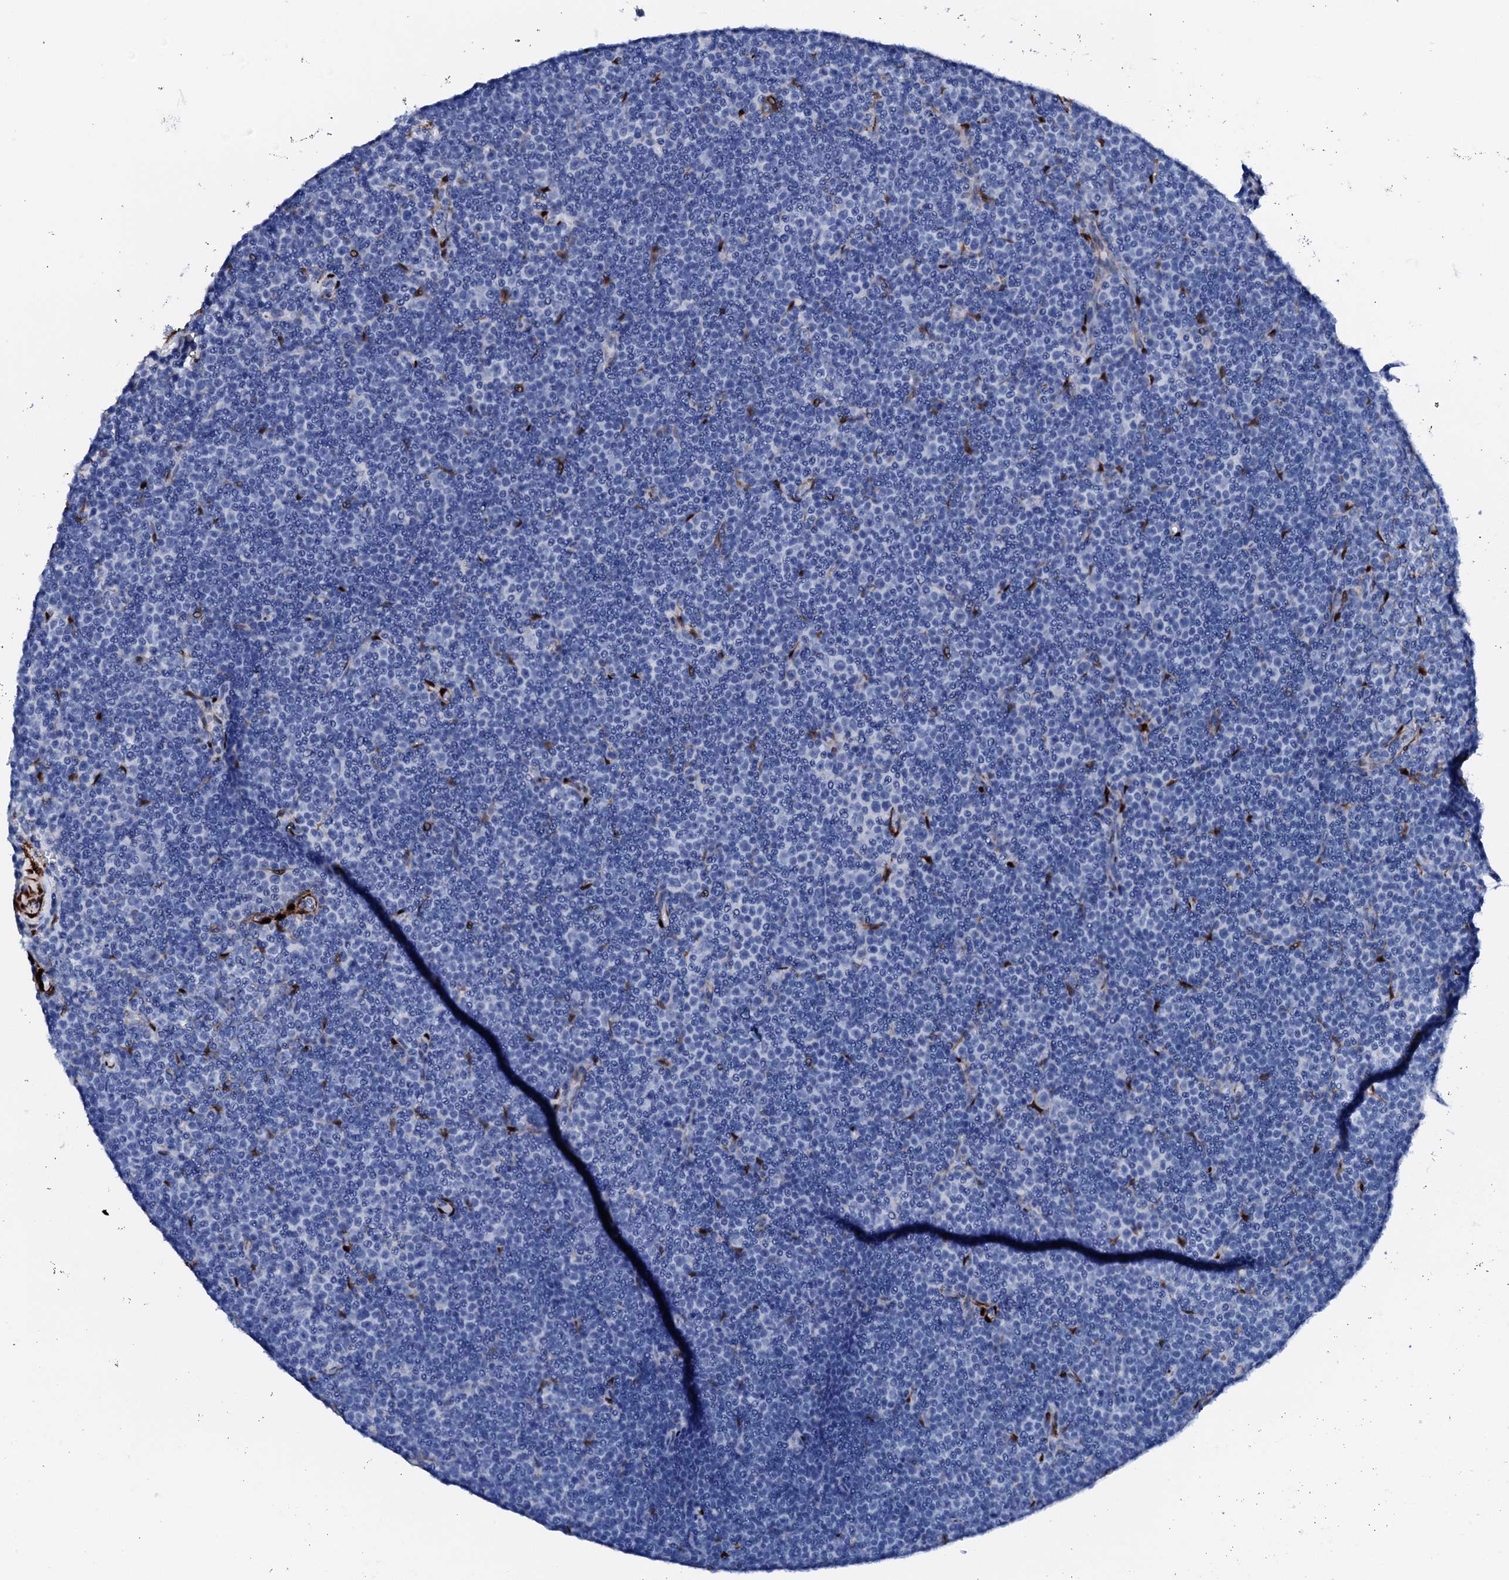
{"staining": {"intensity": "negative", "quantity": "none", "location": "none"}, "tissue": "lymphoma", "cell_type": "Tumor cells", "image_type": "cancer", "snomed": [{"axis": "morphology", "description": "Malignant lymphoma, non-Hodgkin's type, Low grade"}, {"axis": "topography", "description": "Lymph node"}], "caption": "A histopathology image of lymphoma stained for a protein shows no brown staining in tumor cells. (Stains: DAB IHC with hematoxylin counter stain, Microscopy: brightfield microscopy at high magnification).", "gene": "NRIP2", "patient": {"sex": "female", "age": 67}}